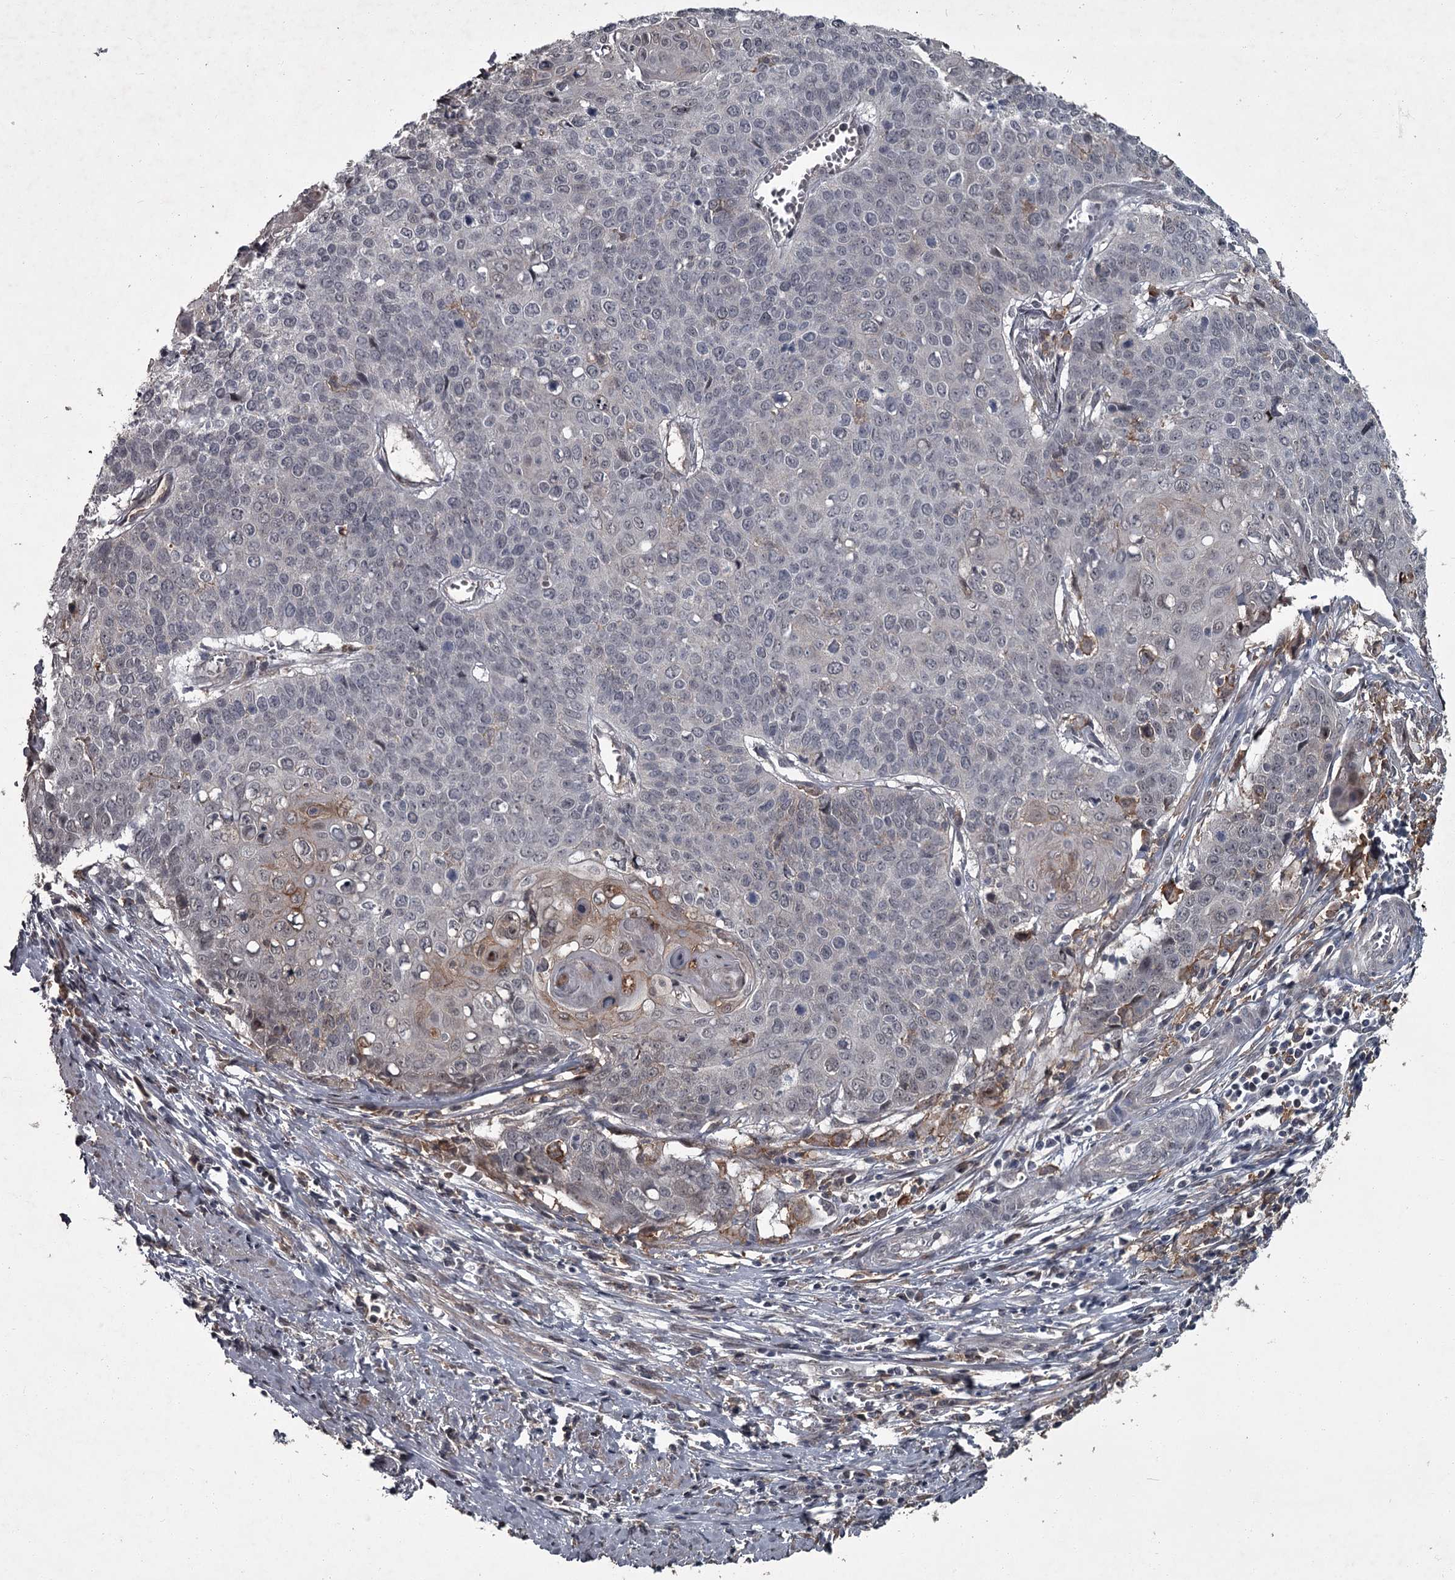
{"staining": {"intensity": "weak", "quantity": "<25%", "location": "cytoplasmic/membranous"}, "tissue": "cervical cancer", "cell_type": "Tumor cells", "image_type": "cancer", "snomed": [{"axis": "morphology", "description": "Squamous cell carcinoma, NOS"}, {"axis": "topography", "description": "Cervix"}], "caption": "Immunohistochemical staining of cervical cancer reveals no significant expression in tumor cells.", "gene": "FLVCR2", "patient": {"sex": "female", "age": 39}}